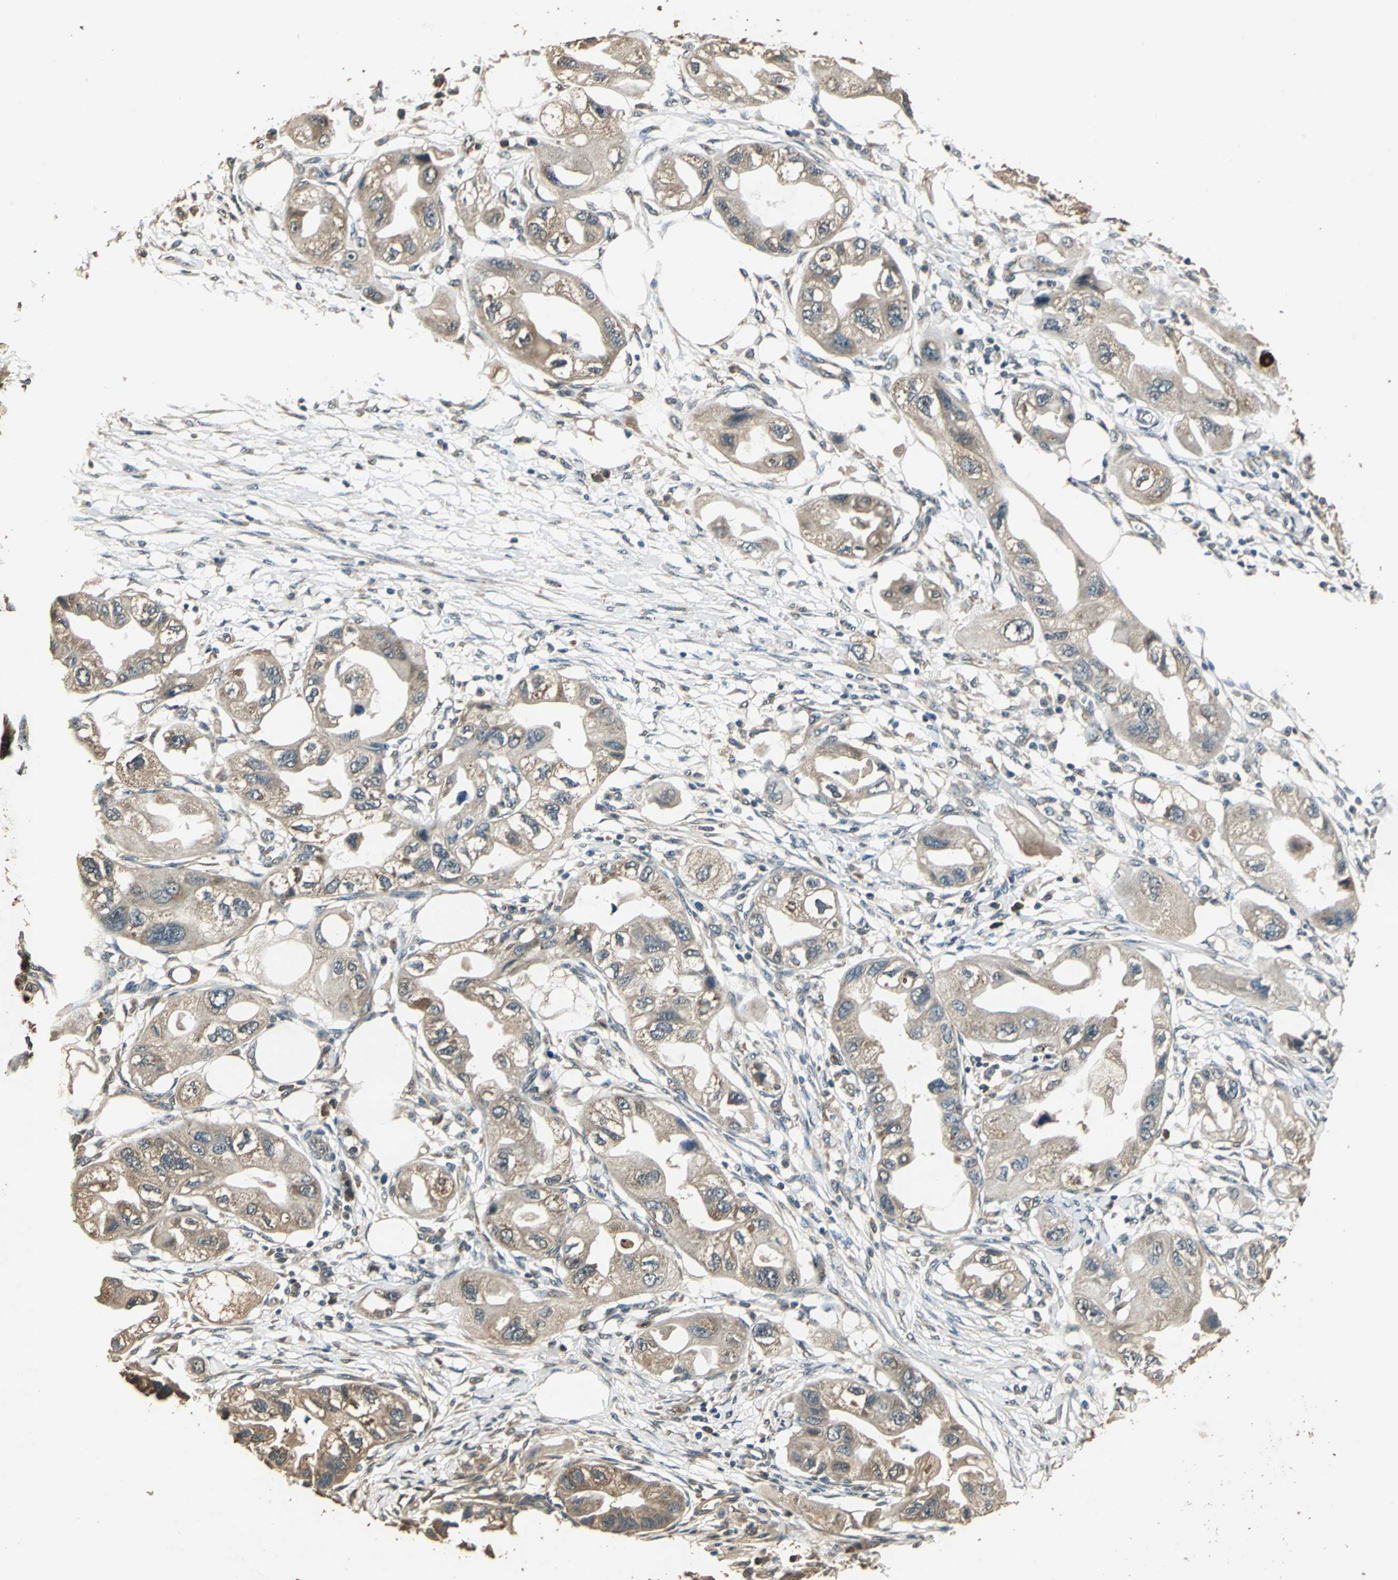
{"staining": {"intensity": "moderate", "quantity": ">75%", "location": "cytoplasmic/membranous"}, "tissue": "endometrial cancer", "cell_type": "Tumor cells", "image_type": "cancer", "snomed": [{"axis": "morphology", "description": "Adenocarcinoma, NOS"}, {"axis": "topography", "description": "Endometrium"}], "caption": "Immunohistochemical staining of human endometrial cancer (adenocarcinoma) shows medium levels of moderate cytoplasmic/membranous protein staining in about >75% of tumor cells. The staining is performed using DAB brown chromogen to label protein expression. The nuclei are counter-stained blue using hematoxylin.", "gene": "TMPRSS4", "patient": {"sex": "female", "age": 67}}